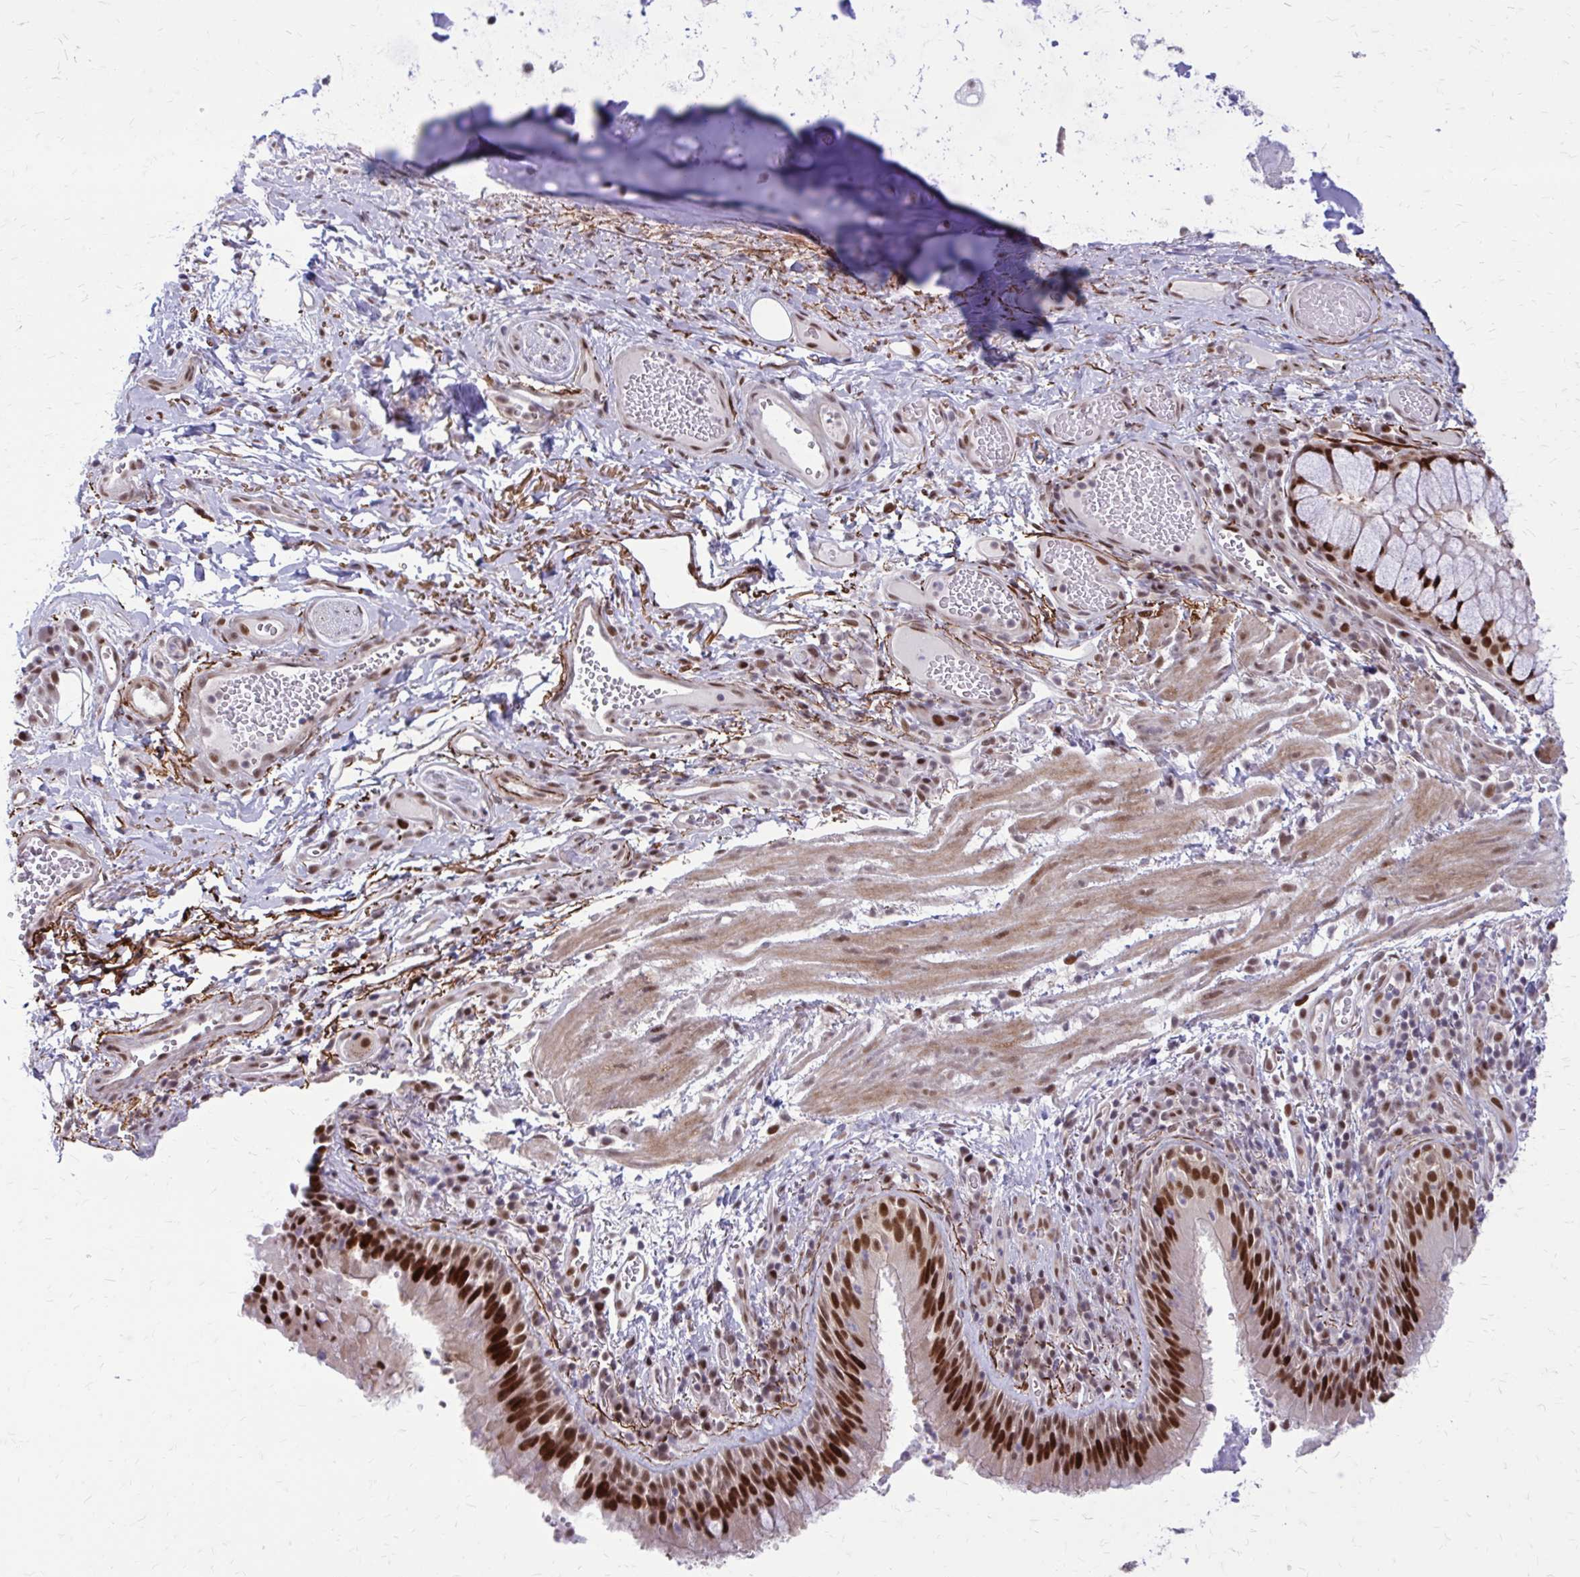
{"staining": {"intensity": "strong", "quantity": ">75%", "location": "nuclear"}, "tissue": "bronchus", "cell_type": "Respiratory epithelial cells", "image_type": "normal", "snomed": [{"axis": "morphology", "description": "Normal tissue, NOS"}, {"axis": "topography", "description": "Lymph node"}, {"axis": "topography", "description": "Bronchus"}], "caption": "Protein expression analysis of benign bronchus reveals strong nuclear expression in about >75% of respiratory epithelial cells. (Brightfield microscopy of DAB IHC at high magnification).", "gene": "PSME4", "patient": {"sex": "male", "age": 56}}